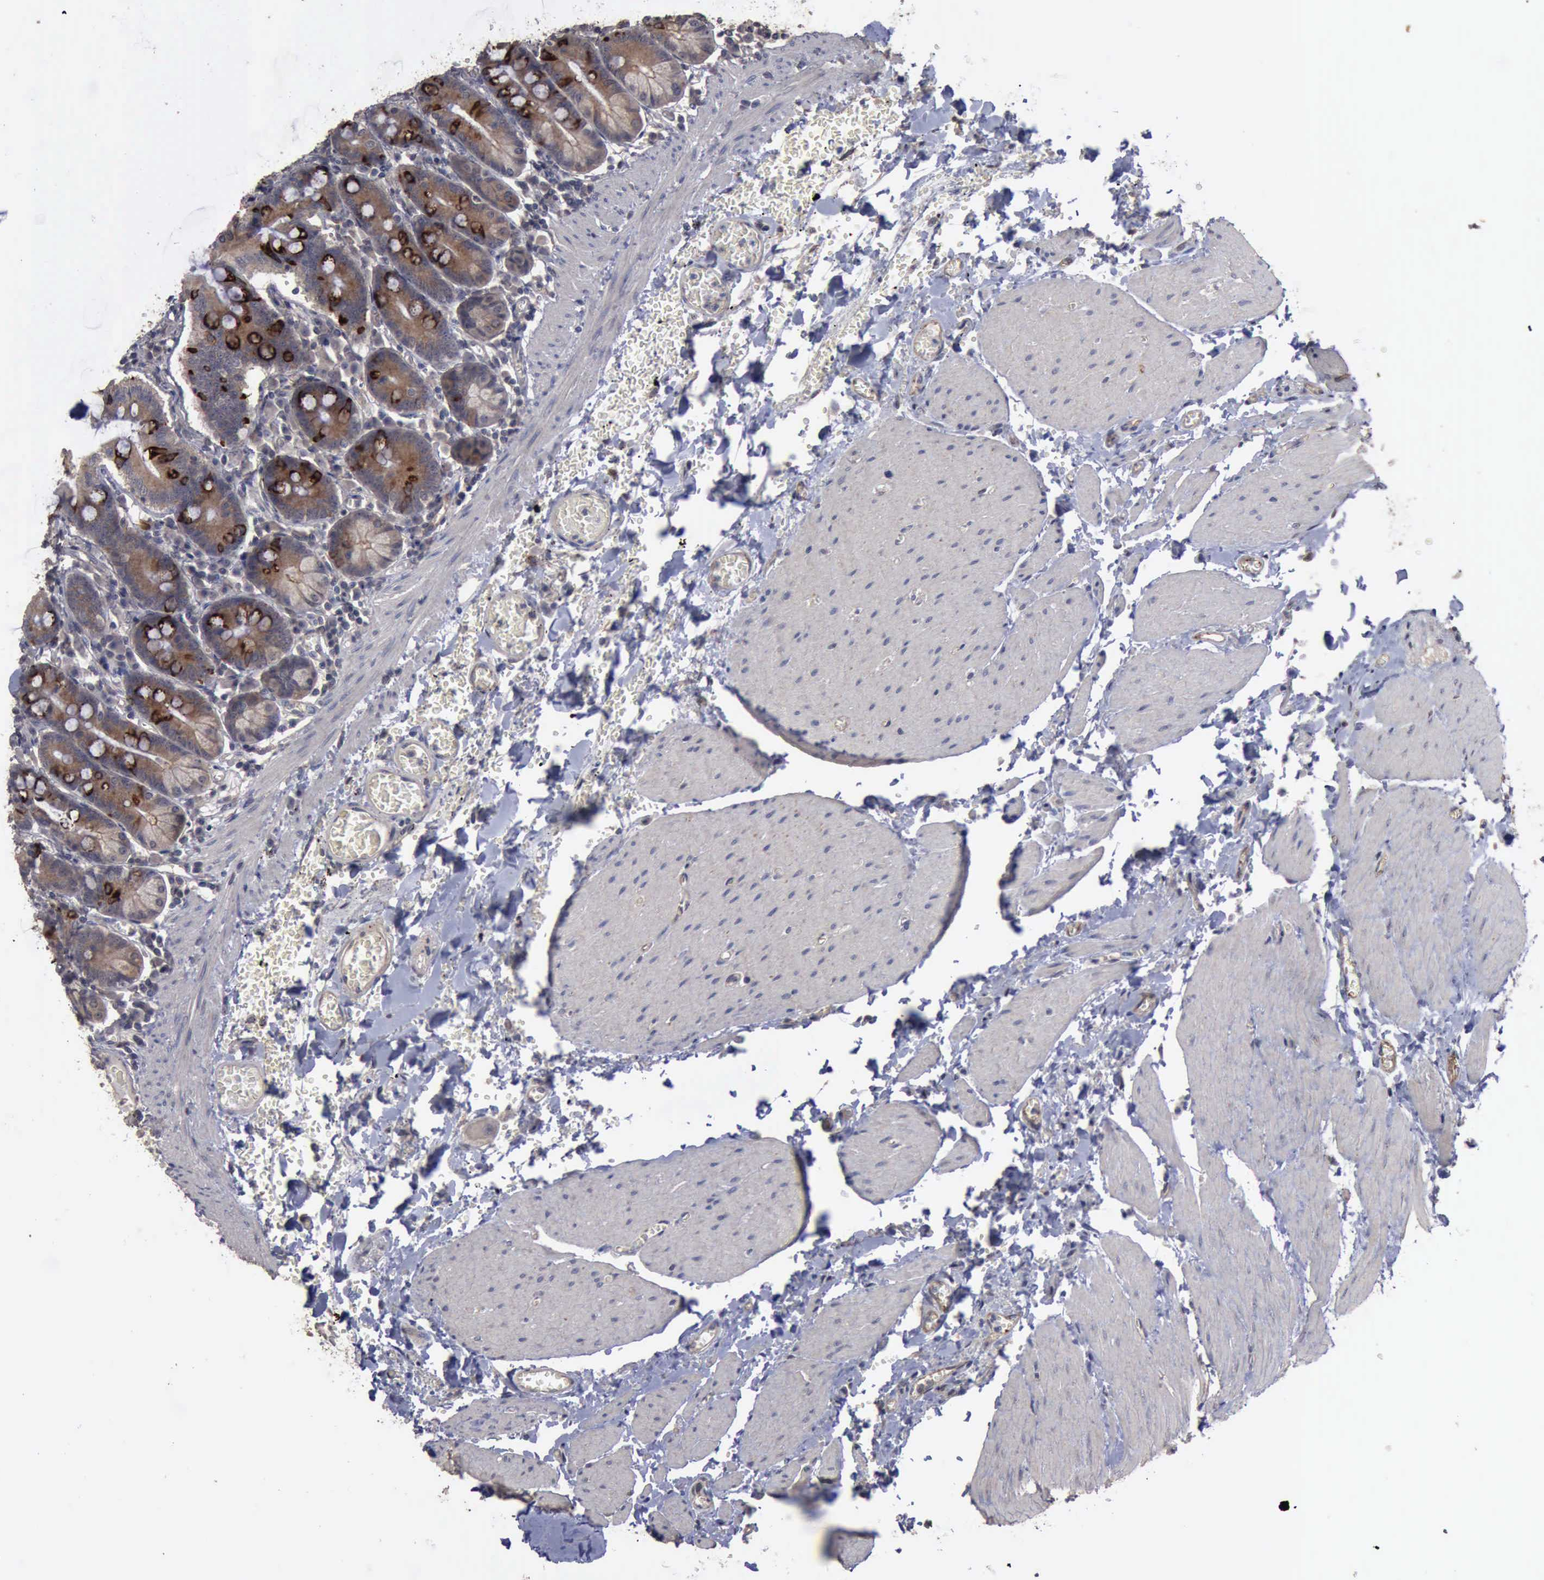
{"staining": {"intensity": "strong", "quantity": ">75%", "location": "cytoplasmic/membranous"}, "tissue": "small intestine", "cell_type": "Glandular cells", "image_type": "normal", "snomed": [{"axis": "morphology", "description": "Normal tissue, NOS"}, {"axis": "topography", "description": "Small intestine"}], "caption": "Immunohistochemical staining of normal small intestine shows >75% levels of strong cytoplasmic/membranous protein expression in about >75% of glandular cells.", "gene": "CRKL", "patient": {"sex": "male", "age": 71}}